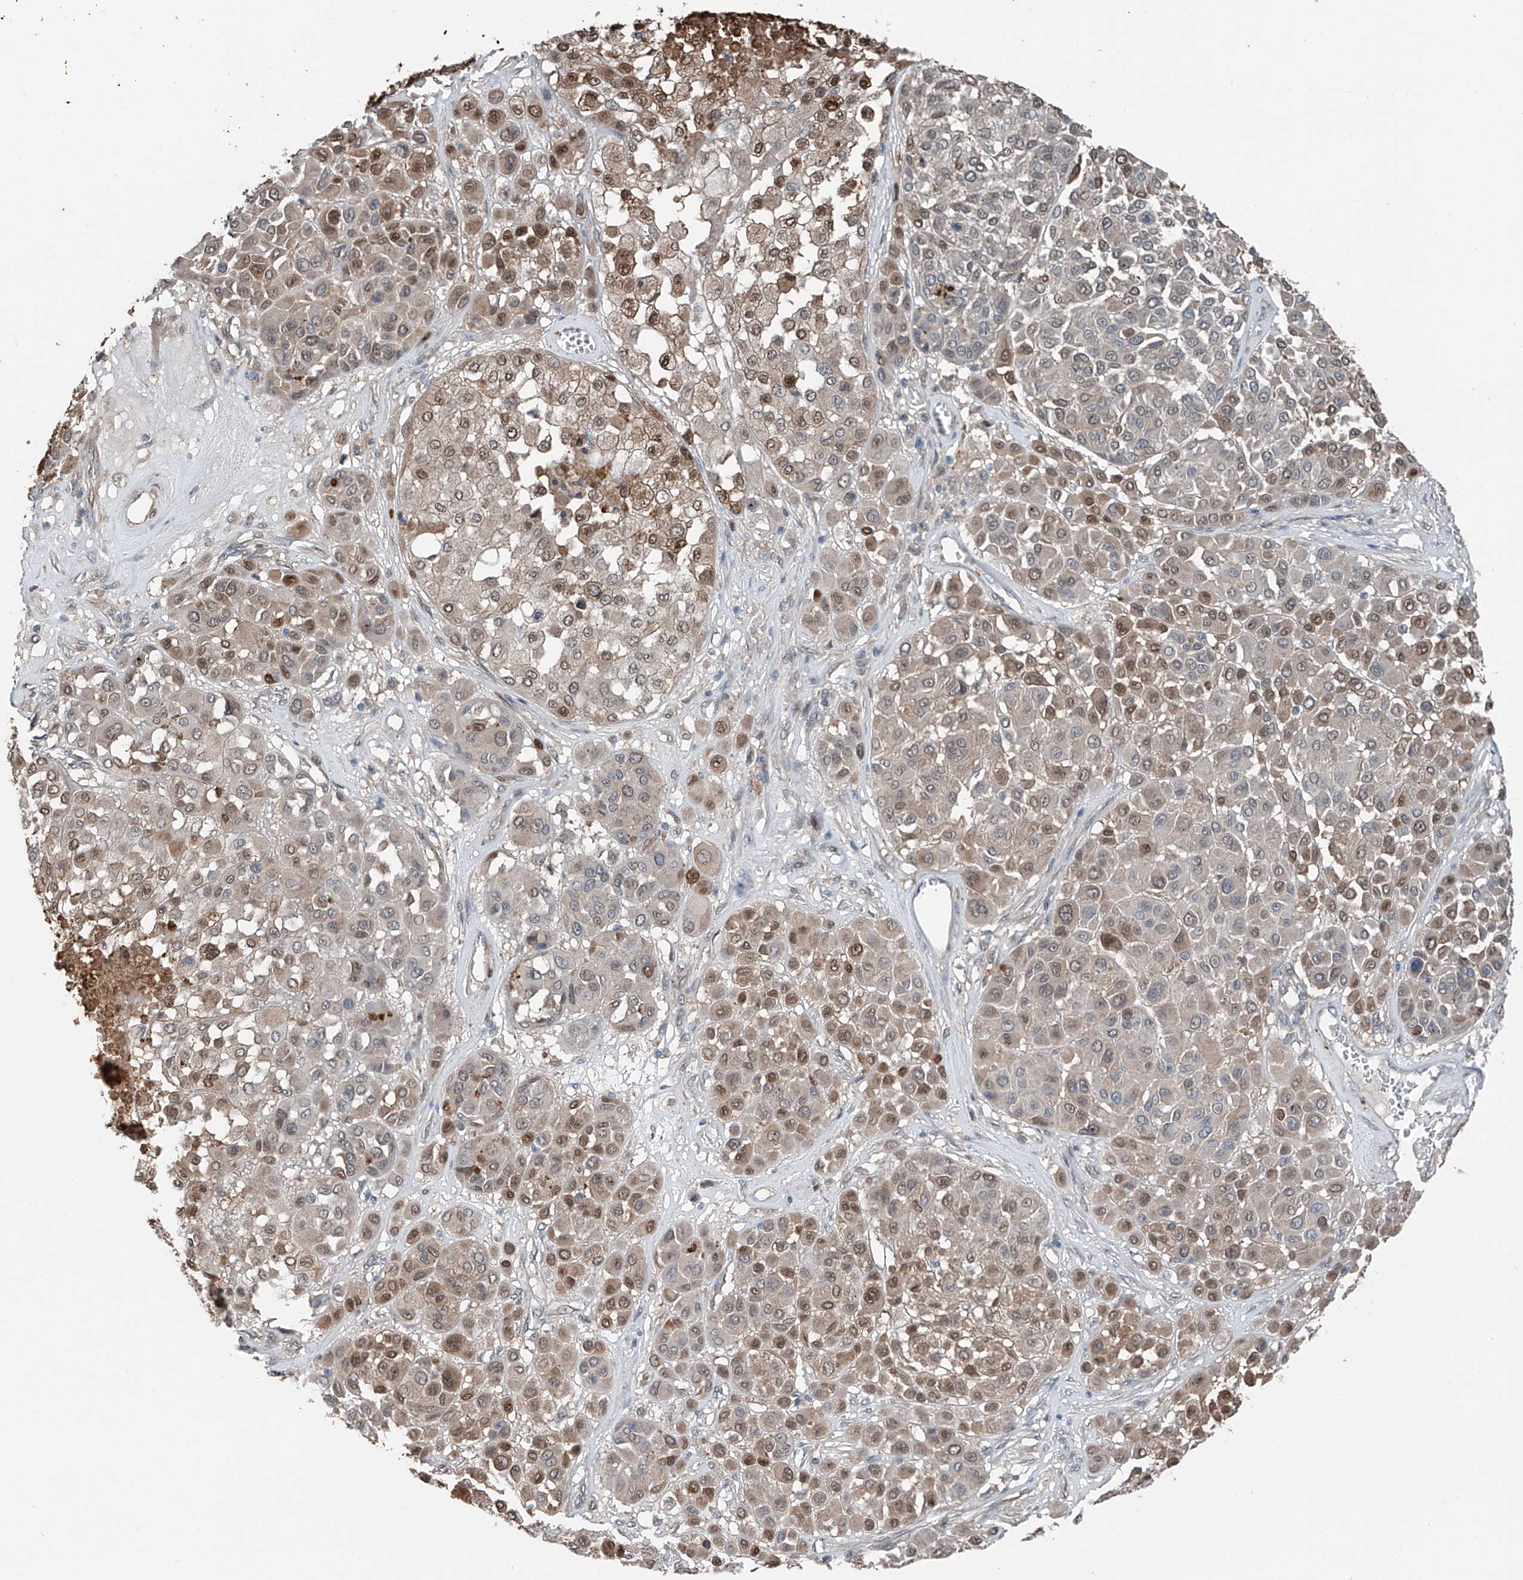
{"staining": {"intensity": "moderate", "quantity": "25%-75%", "location": "cytoplasmic/membranous,nuclear"}, "tissue": "melanoma", "cell_type": "Tumor cells", "image_type": "cancer", "snomed": [{"axis": "morphology", "description": "Malignant melanoma, Metastatic site"}, {"axis": "topography", "description": "Soft tissue"}], "caption": "Tumor cells show medium levels of moderate cytoplasmic/membranous and nuclear positivity in about 25%-75% of cells in malignant melanoma (metastatic site).", "gene": "HSPA6", "patient": {"sex": "male", "age": 41}}